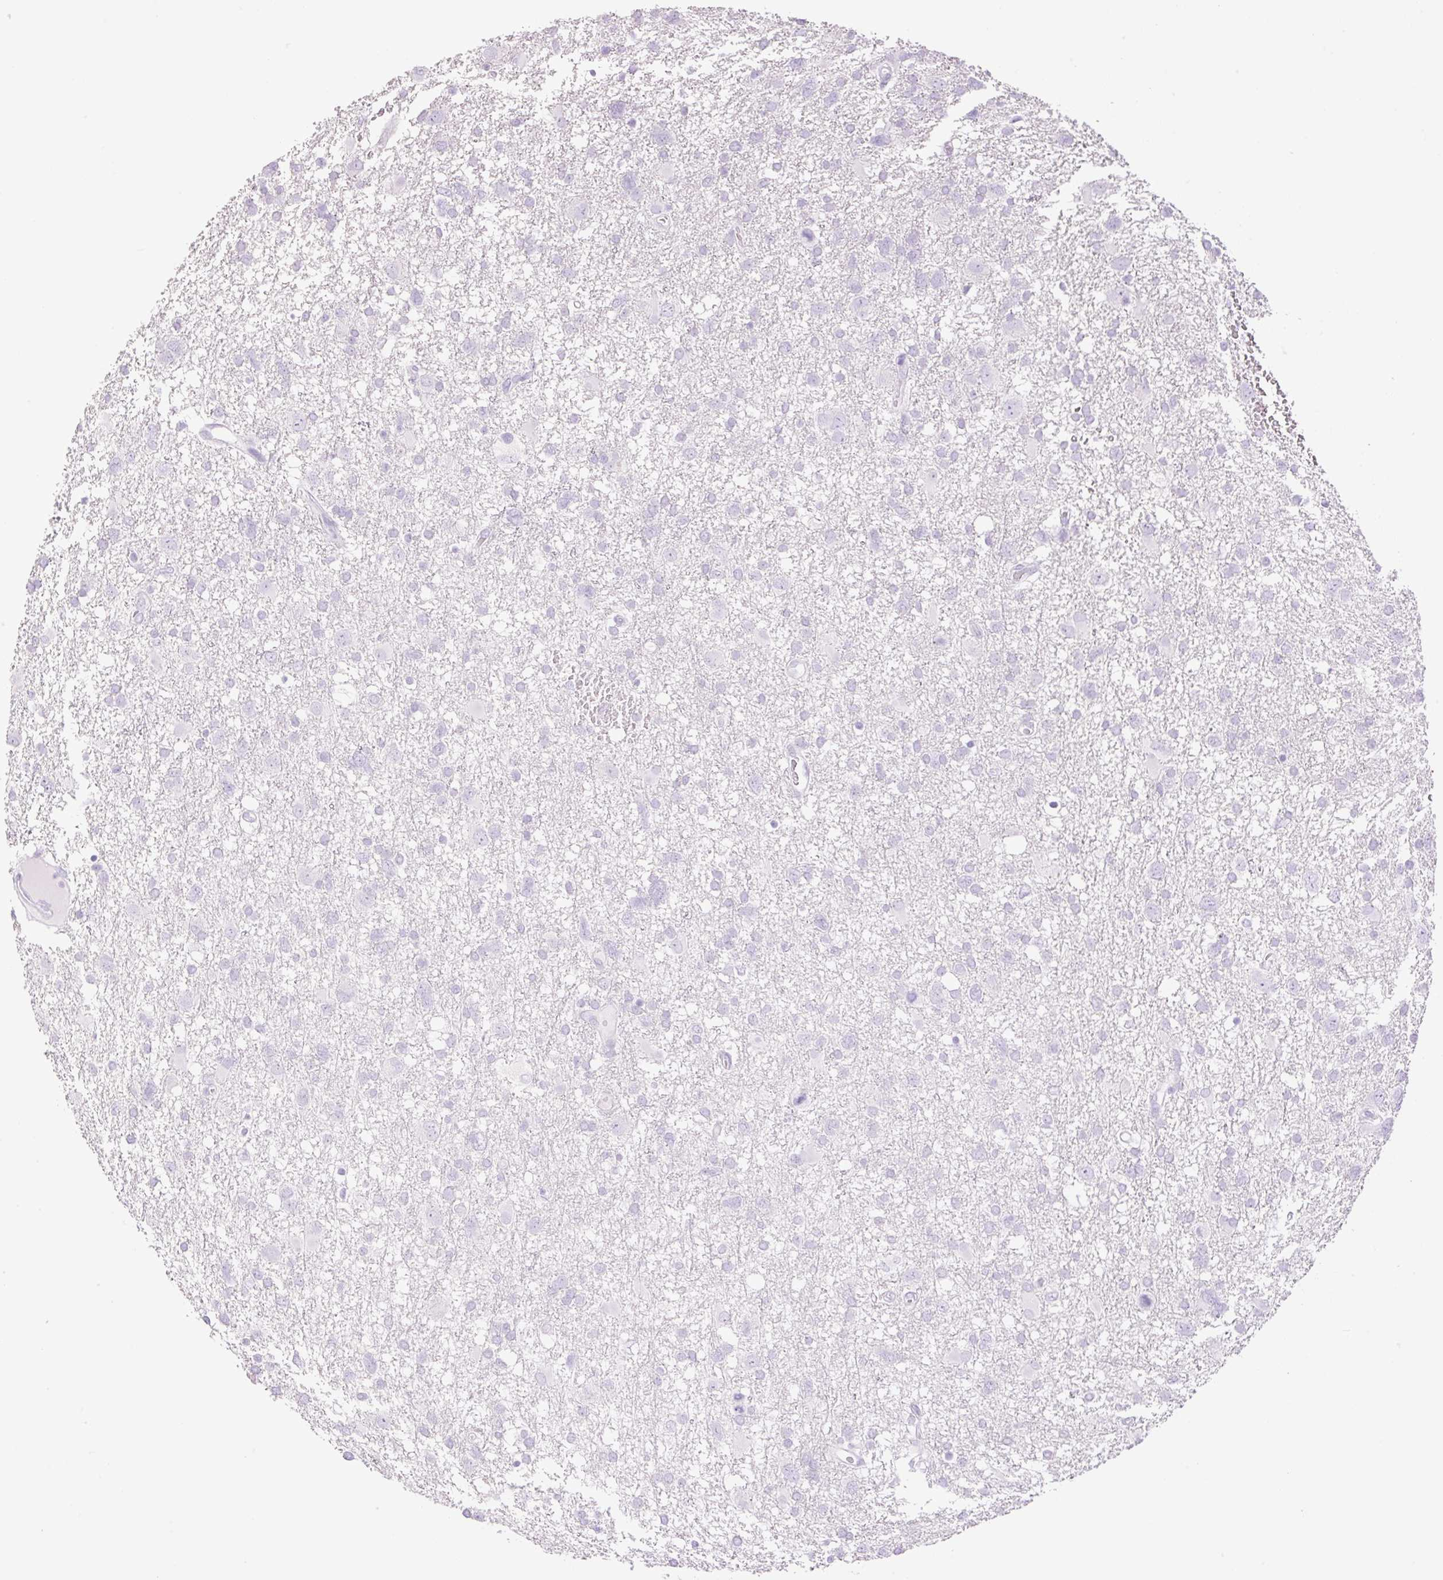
{"staining": {"intensity": "negative", "quantity": "none", "location": "none"}, "tissue": "glioma", "cell_type": "Tumor cells", "image_type": "cancer", "snomed": [{"axis": "morphology", "description": "Glioma, malignant, High grade"}, {"axis": "topography", "description": "Brain"}], "caption": "The immunohistochemistry micrograph has no significant positivity in tumor cells of glioma tissue.", "gene": "SP140L", "patient": {"sex": "male", "age": 61}}